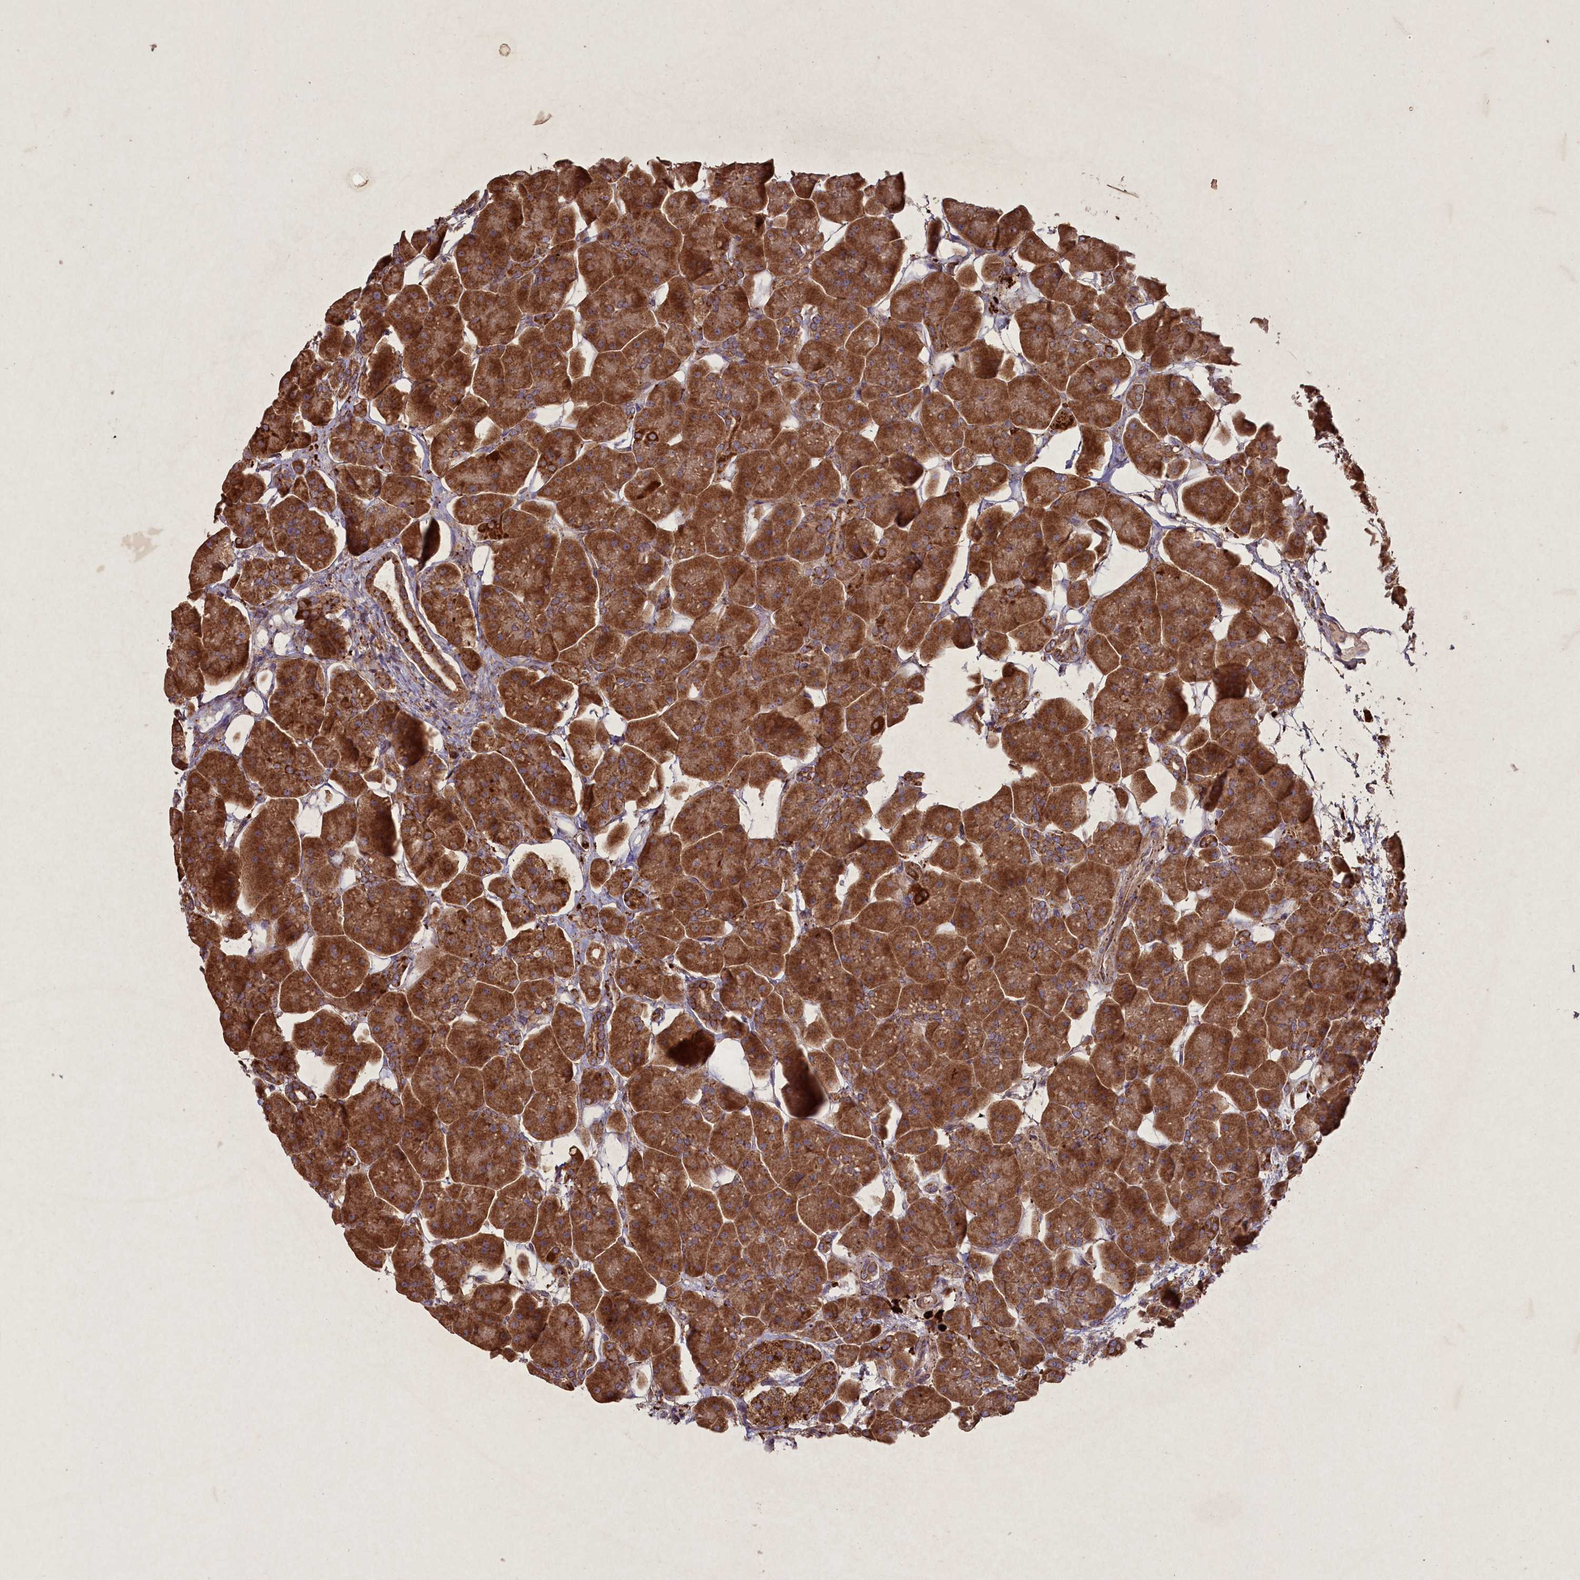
{"staining": {"intensity": "strong", "quantity": ">75%", "location": "cytoplasmic/membranous"}, "tissue": "pancreas", "cell_type": "Exocrine glandular cells", "image_type": "normal", "snomed": [{"axis": "morphology", "description": "Normal tissue, NOS"}, {"axis": "topography", "description": "Pancreas"}], "caption": "Pancreas was stained to show a protein in brown. There is high levels of strong cytoplasmic/membranous positivity in approximately >75% of exocrine glandular cells. (DAB = brown stain, brightfield microscopy at high magnification).", "gene": "CIAO2B", "patient": {"sex": "male", "age": 66}}